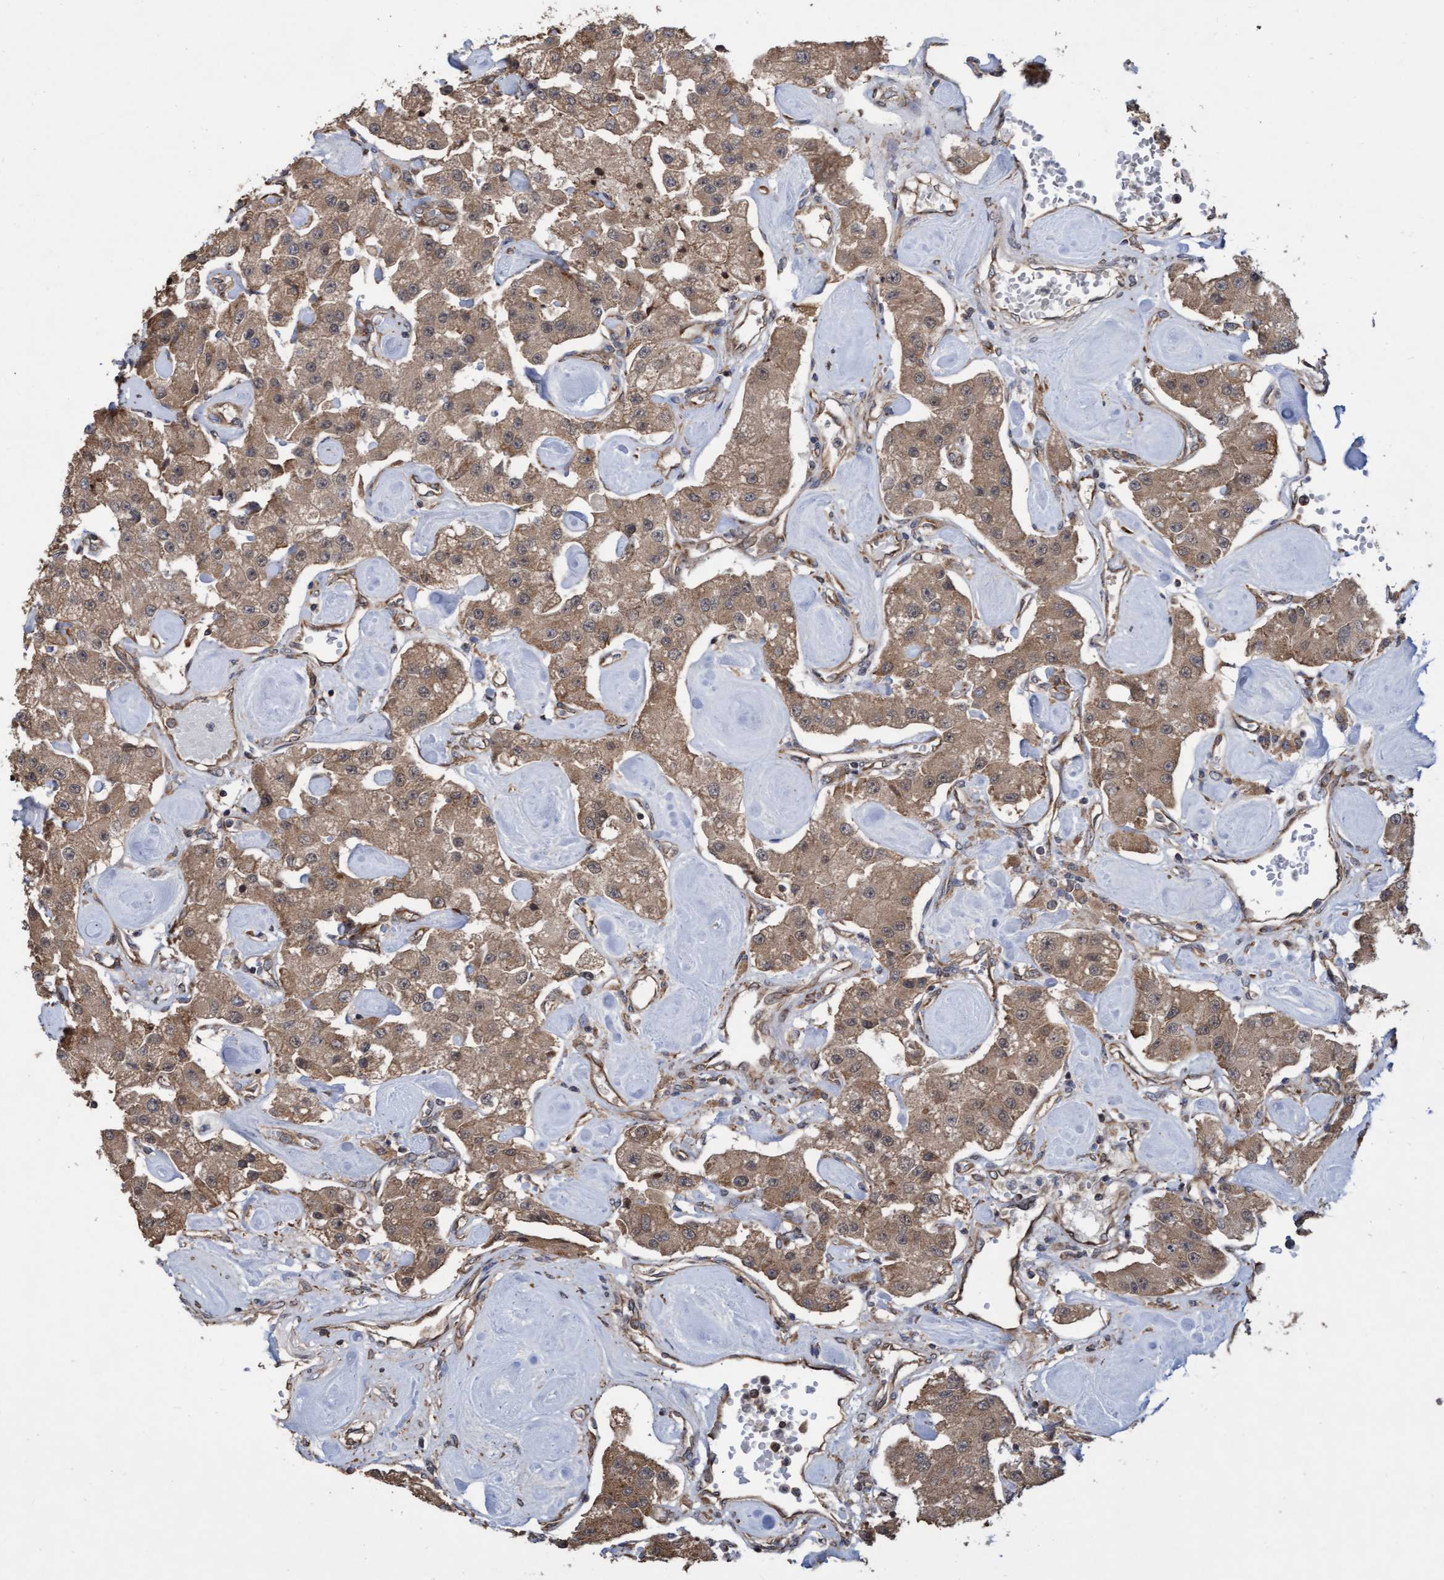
{"staining": {"intensity": "moderate", "quantity": ">75%", "location": "cytoplasmic/membranous"}, "tissue": "carcinoid", "cell_type": "Tumor cells", "image_type": "cancer", "snomed": [{"axis": "morphology", "description": "Carcinoid, malignant, NOS"}, {"axis": "topography", "description": "Pancreas"}], "caption": "Carcinoid stained with DAB (3,3'-diaminobenzidine) immunohistochemistry reveals medium levels of moderate cytoplasmic/membranous expression in about >75% of tumor cells.", "gene": "ABCF2", "patient": {"sex": "male", "age": 41}}